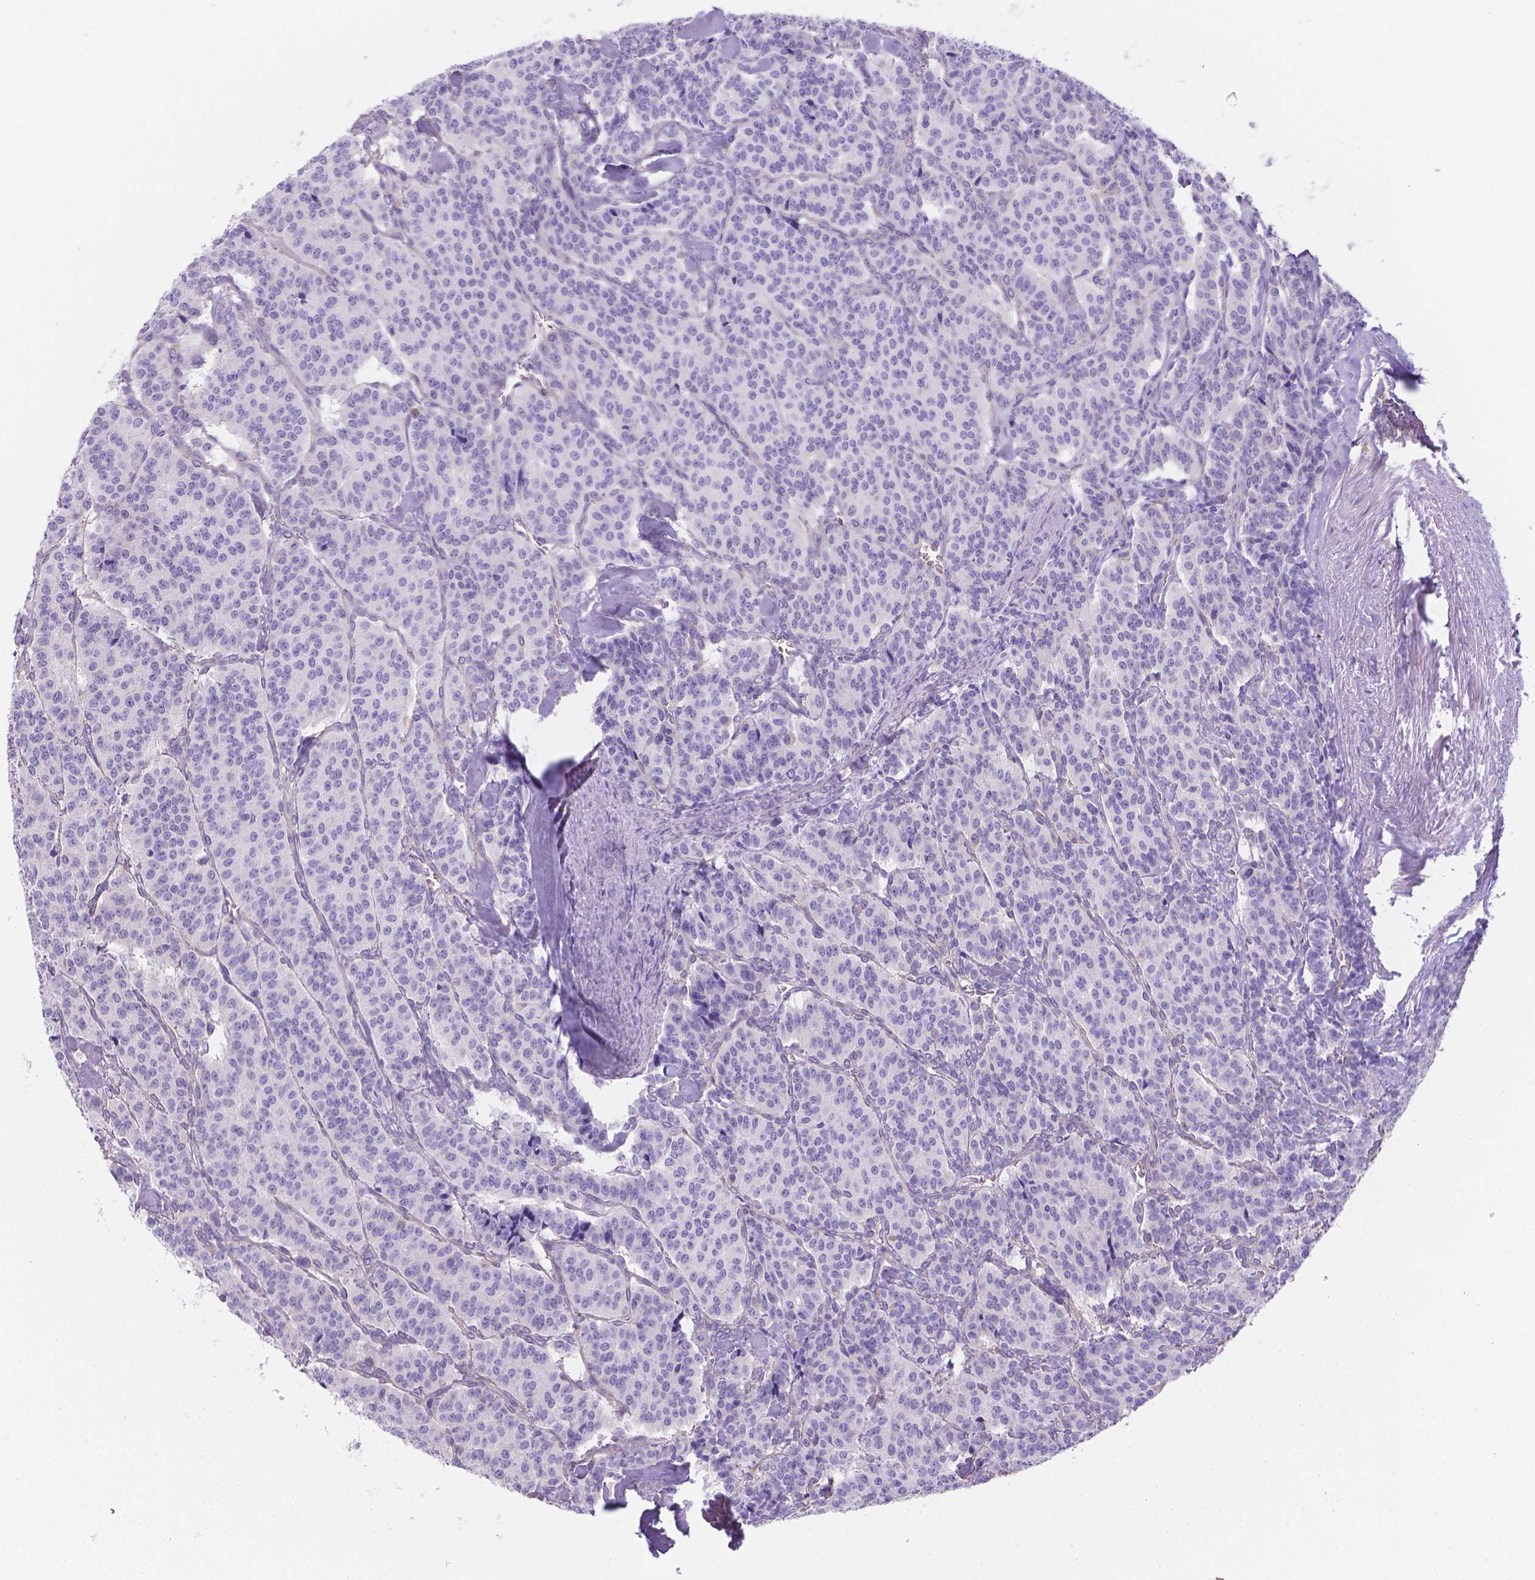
{"staining": {"intensity": "negative", "quantity": "none", "location": "none"}, "tissue": "carcinoid", "cell_type": "Tumor cells", "image_type": "cancer", "snomed": [{"axis": "morphology", "description": "Normal tissue, NOS"}, {"axis": "morphology", "description": "Carcinoid, malignant, NOS"}, {"axis": "topography", "description": "Lung"}], "caption": "Immunohistochemistry of carcinoid (malignant) exhibits no positivity in tumor cells. Nuclei are stained in blue.", "gene": "SLC40A1", "patient": {"sex": "female", "age": 46}}